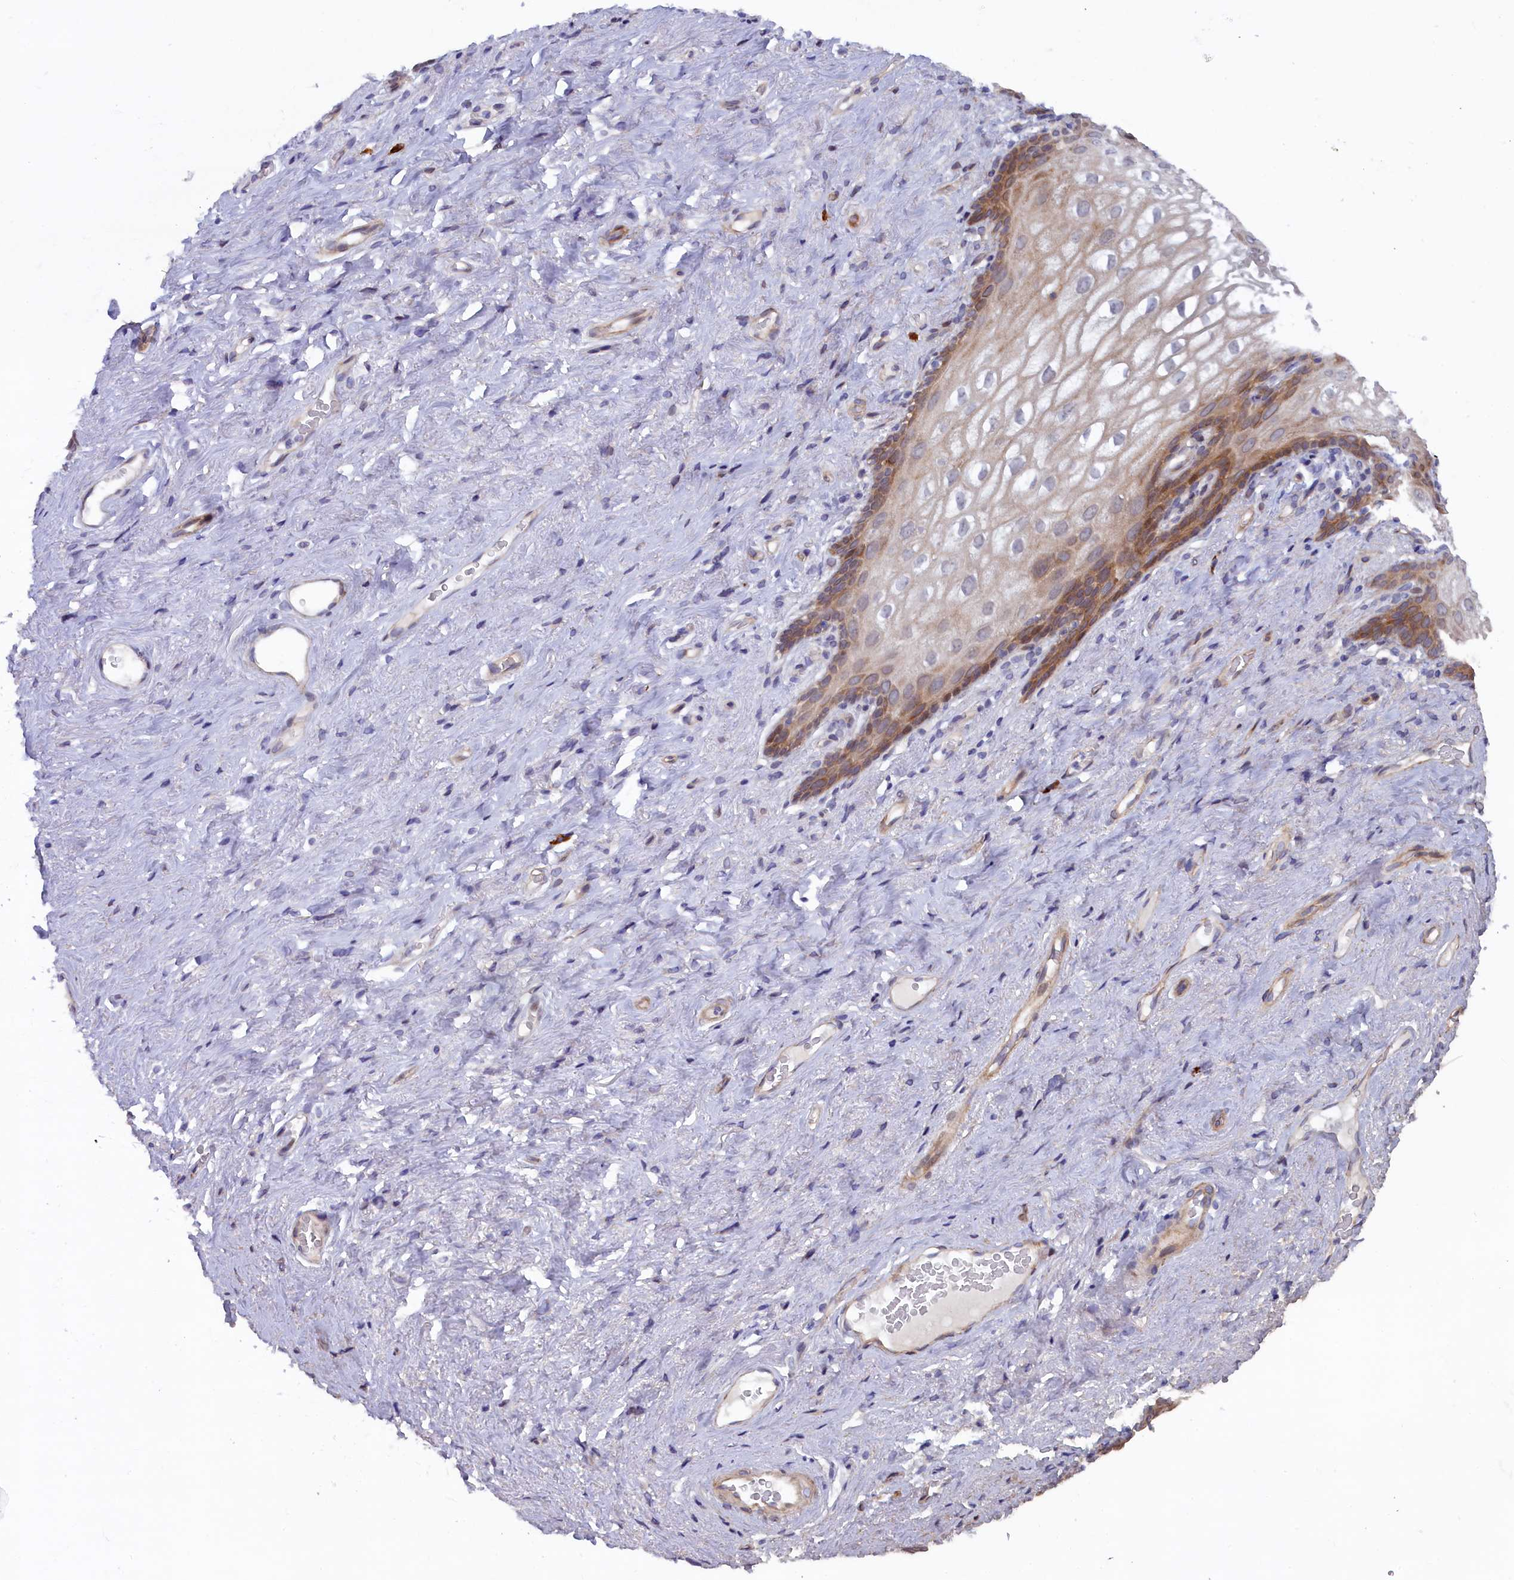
{"staining": {"intensity": "moderate", "quantity": "<25%", "location": "cytoplasmic/membranous"}, "tissue": "vagina", "cell_type": "Squamous epithelial cells", "image_type": "normal", "snomed": [{"axis": "morphology", "description": "Normal tissue, NOS"}, {"axis": "topography", "description": "Vagina"}, {"axis": "topography", "description": "Peripheral nerve tissue"}], "caption": "Immunohistochemical staining of unremarkable human vagina reveals <25% levels of moderate cytoplasmic/membranous protein staining in about <25% of squamous epithelial cells. (IHC, brightfield microscopy, high magnification).", "gene": "JPT2", "patient": {"sex": "female", "age": 71}}